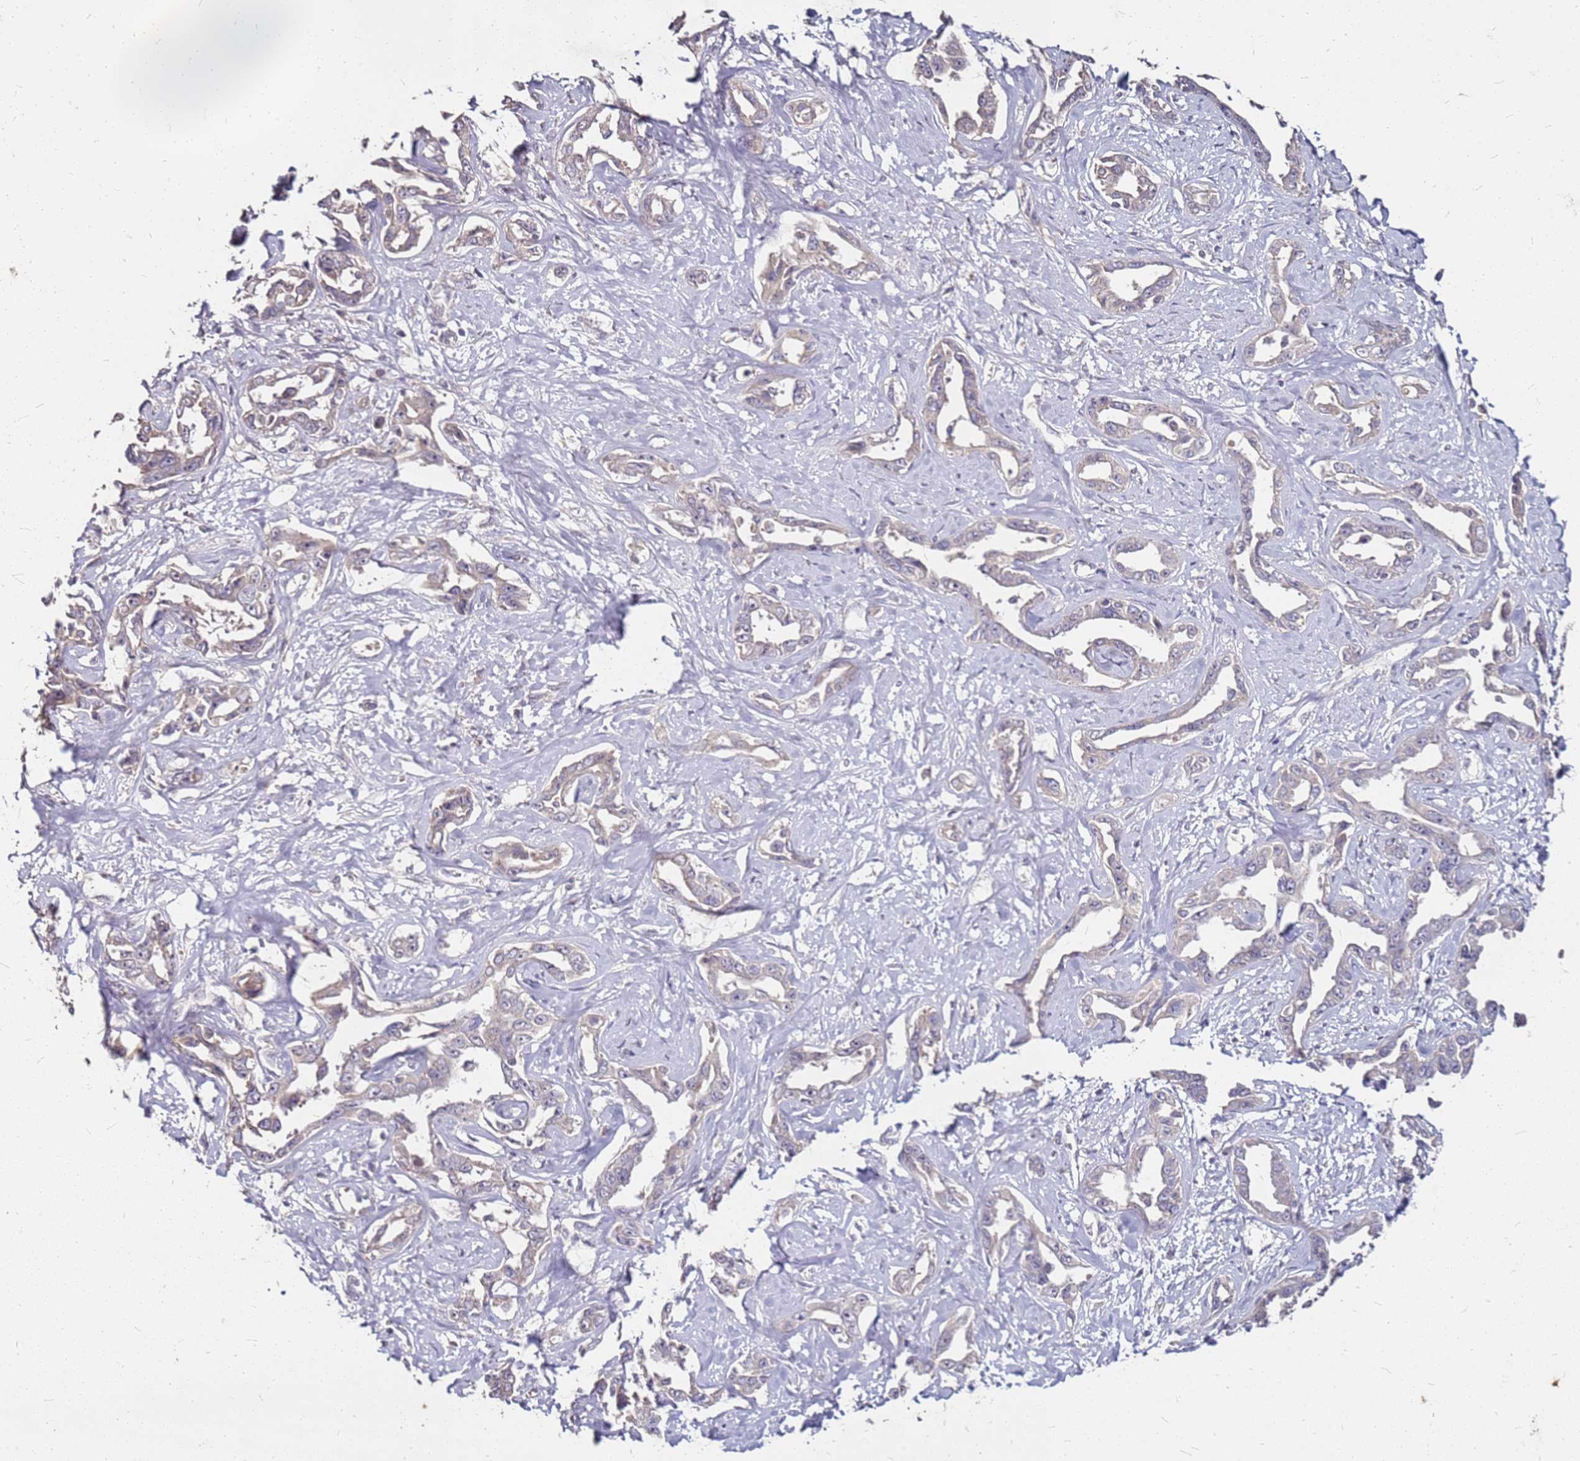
{"staining": {"intensity": "weak", "quantity": "25%-75%", "location": "cytoplasmic/membranous"}, "tissue": "liver cancer", "cell_type": "Tumor cells", "image_type": "cancer", "snomed": [{"axis": "morphology", "description": "Cholangiocarcinoma"}, {"axis": "topography", "description": "Liver"}], "caption": "Liver cancer stained with DAB (3,3'-diaminobenzidine) immunohistochemistry demonstrates low levels of weak cytoplasmic/membranous positivity in approximately 25%-75% of tumor cells.", "gene": "DCDC2C", "patient": {"sex": "male", "age": 59}}